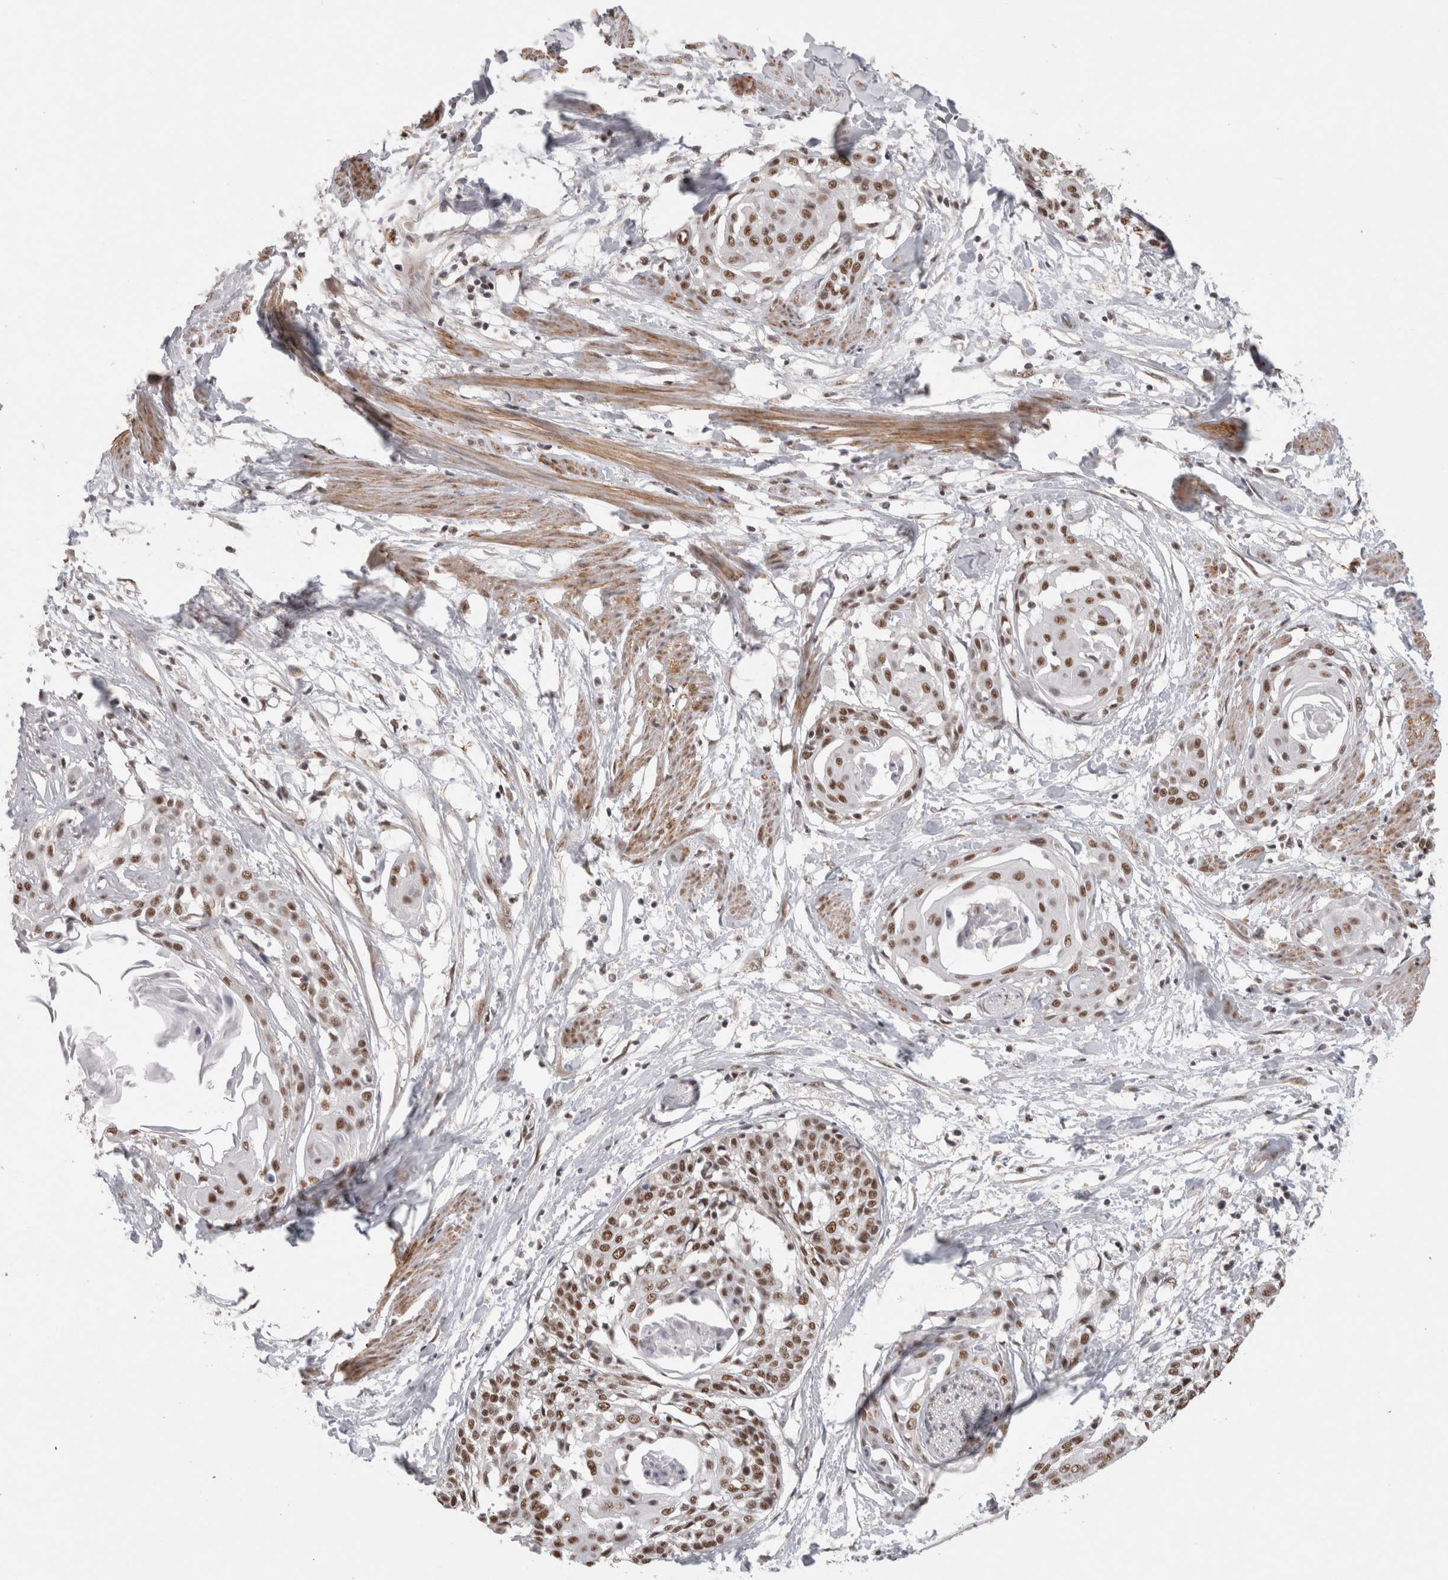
{"staining": {"intensity": "moderate", "quantity": ">75%", "location": "nuclear"}, "tissue": "cervical cancer", "cell_type": "Tumor cells", "image_type": "cancer", "snomed": [{"axis": "morphology", "description": "Squamous cell carcinoma, NOS"}, {"axis": "topography", "description": "Cervix"}], "caption": "High-magnification brightfield microscopy of cervical cancer stained with DAB (3,3'-diaminobenzidine) (brown) and counterstained with hematoxylin (blue). tumor cells exhibit moderate nuclear staining is appreciated in approximately>75% of cells.", "gene": "ZNF830", "patient": {"sex": "female", "age": 57}}